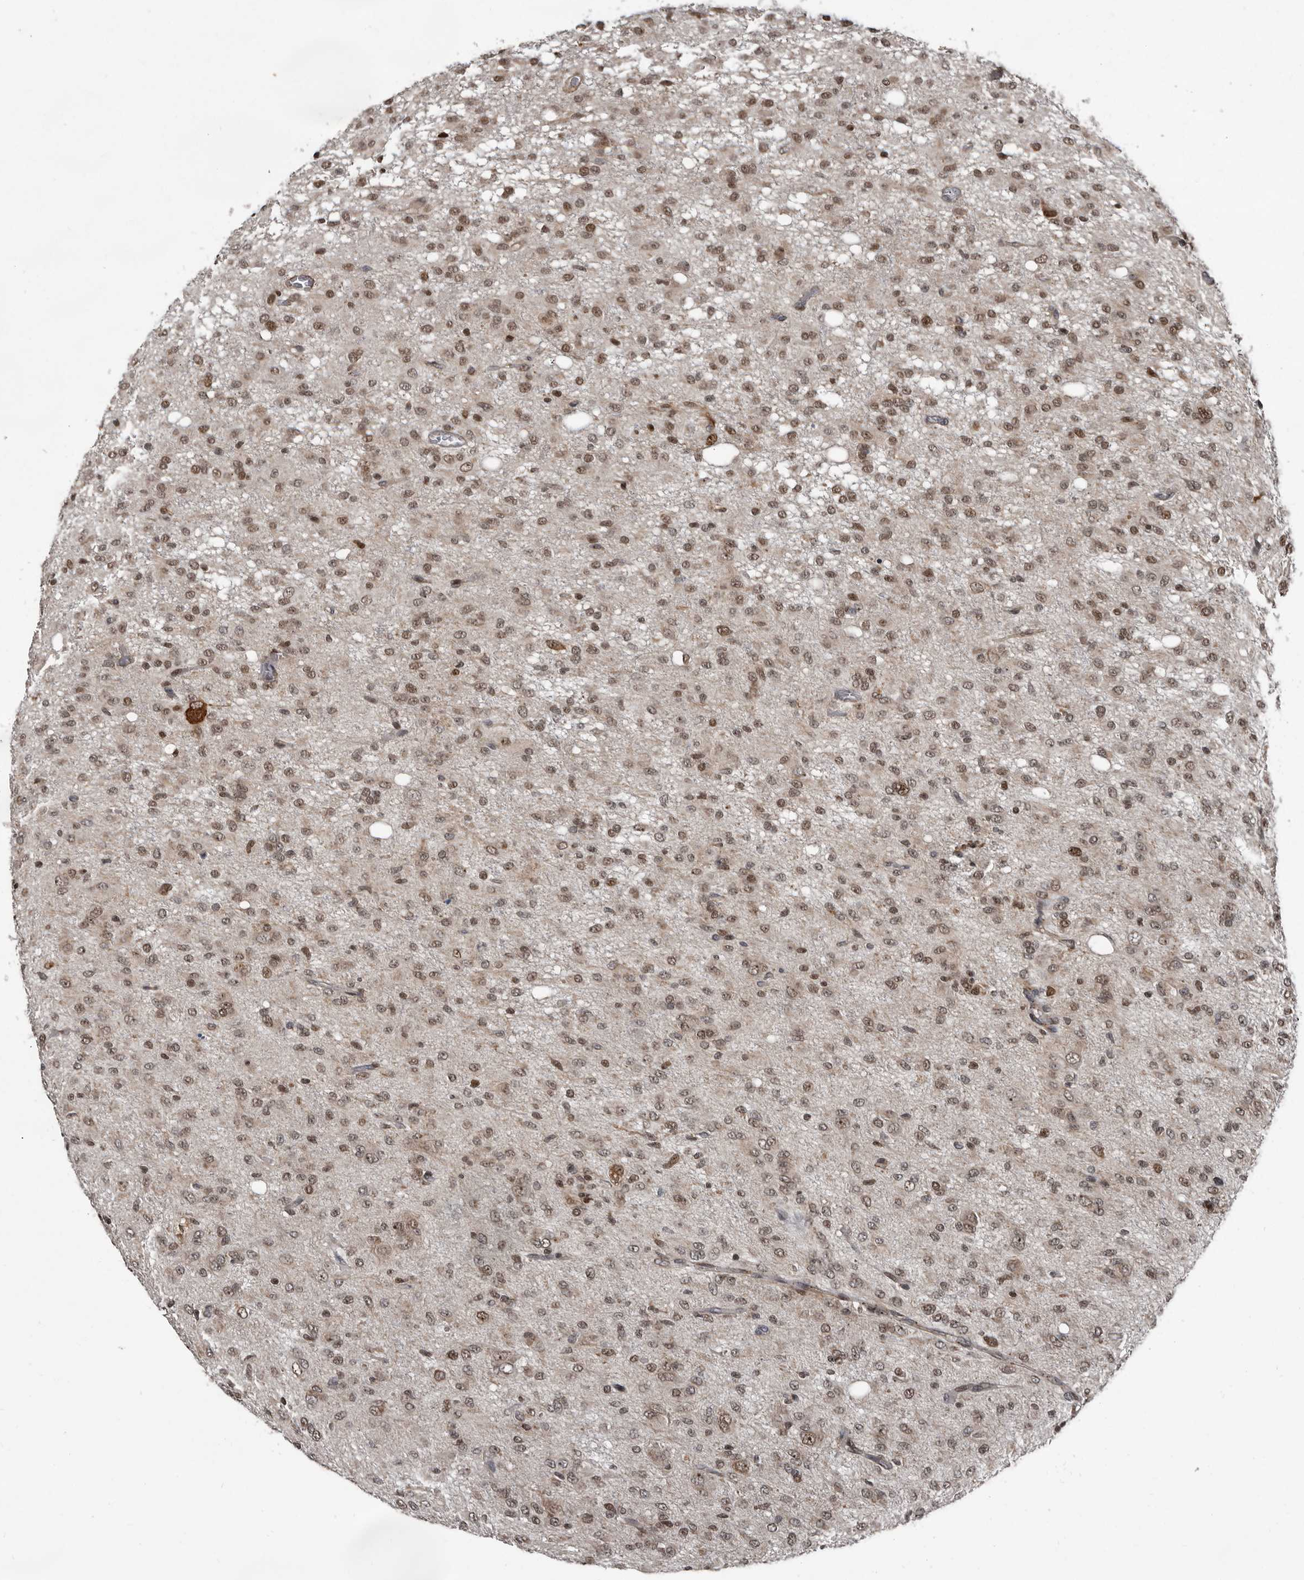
{"staining": {"intensity": "moderate", "quantity": ">75%", "location": "nuclear"}, "tissue": "glioma", "cell_type": "Tumor cells", "image_type": "cancer", "snomed": [{"axis": "morphology", "description": "Glioma, malignant, High grade"}, {"axis": "topography", "description": "Brain"}], "caption": "An image of malignant glioma (high-grade) stained for a protein displays moderate nuclear brown staining in tumor cells.", "gene": "CHD1L", "patient": {"sex": "female", "age": 59}}